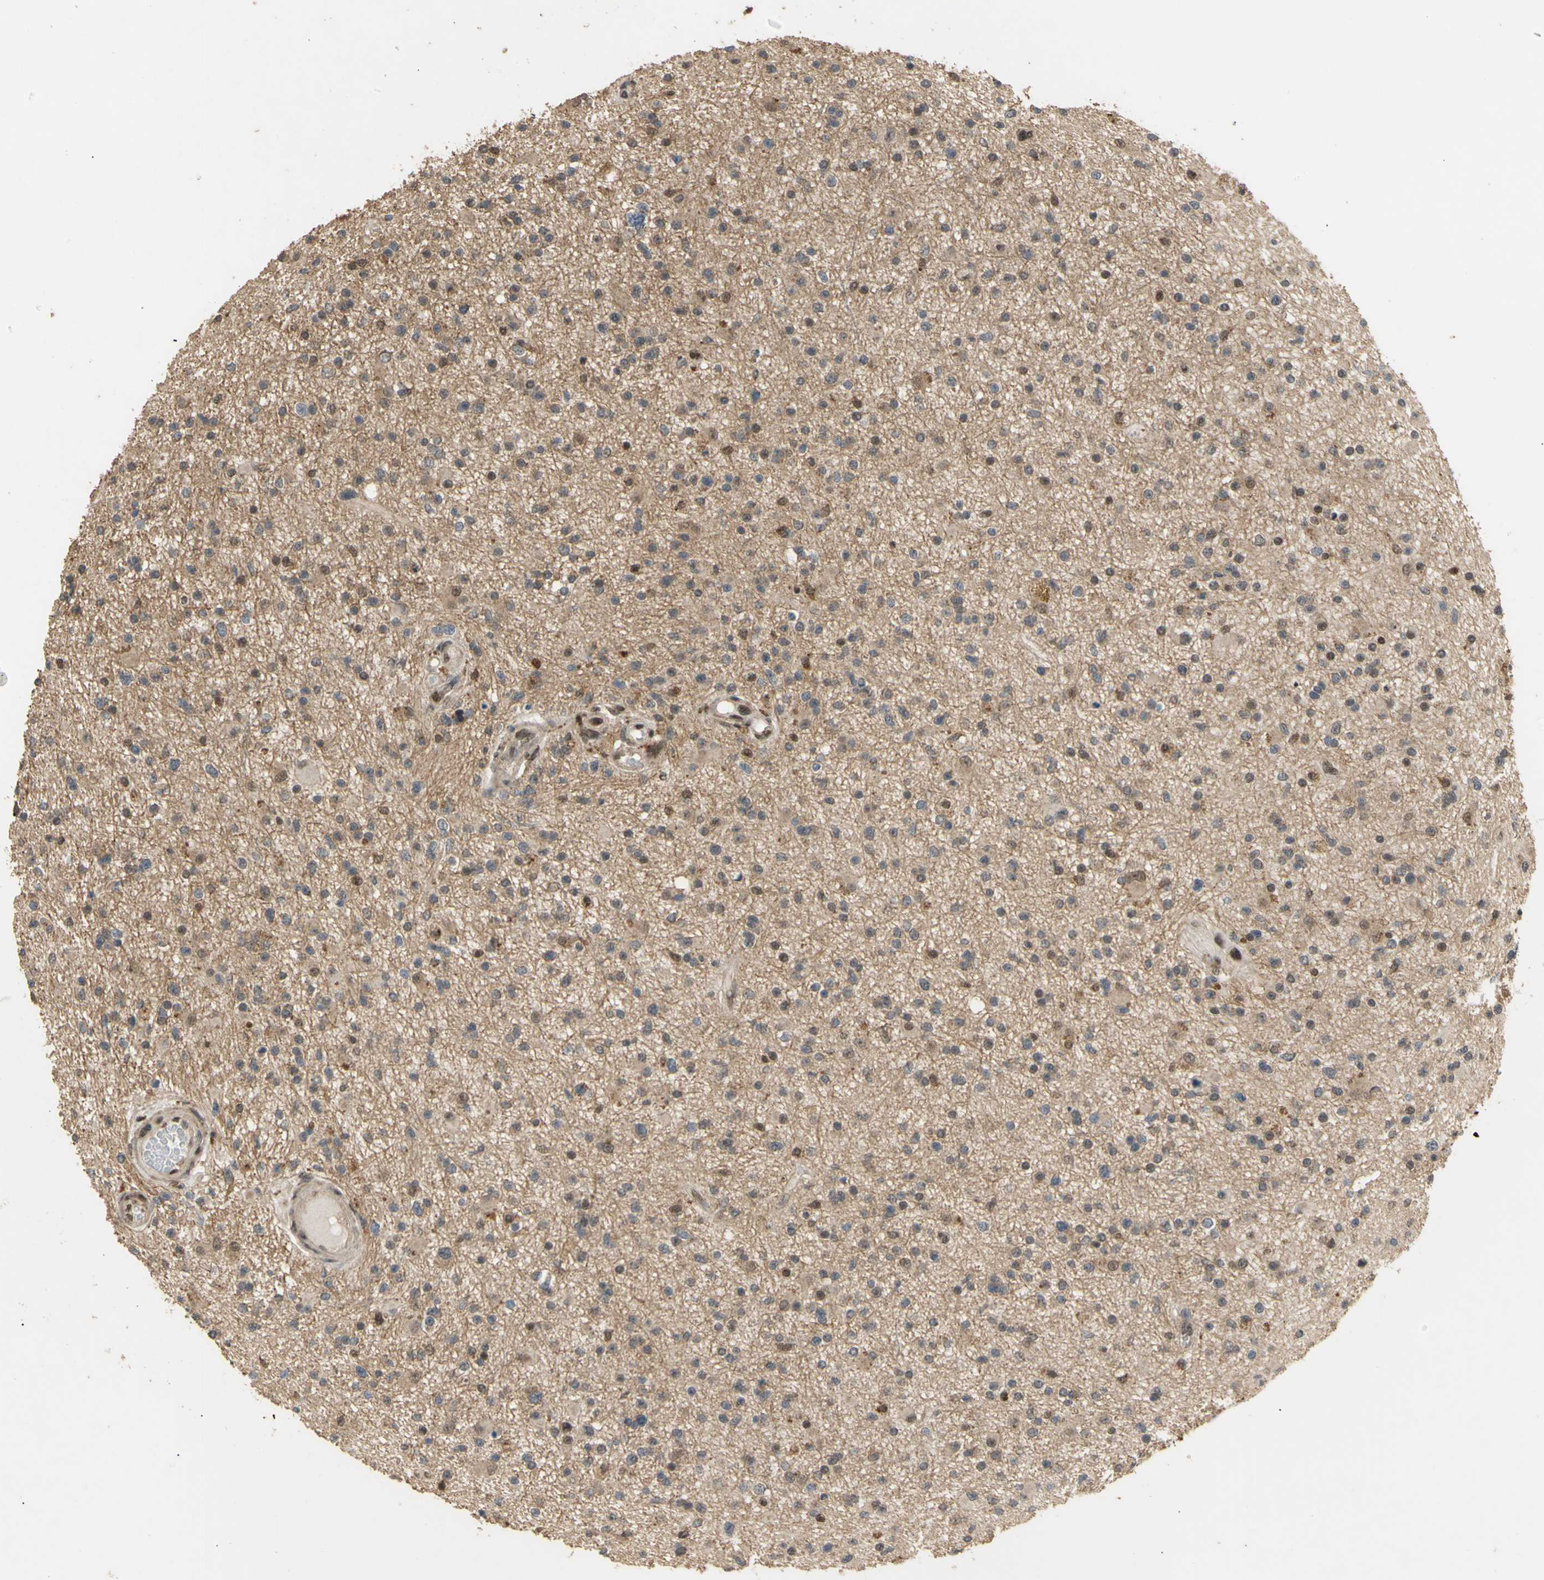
{"staining": {"intensity": "negative", "quantity": "none", "location": "none"}, "tissue": "glioma", "cell_type": "Tumor cells", "image_type": "cancer", "snomed": [{"axis": "morphology", "description": "Glioma, malignant, High grade"}, {"axis": "topography", "description": "Brain"}], "caption": "Immunohistochemistry of malignant glioma (high-grade) shows no positivity in tumor cells.", "gene": "GTF2E2", "patient": {"sex": "male", "age": 33}}